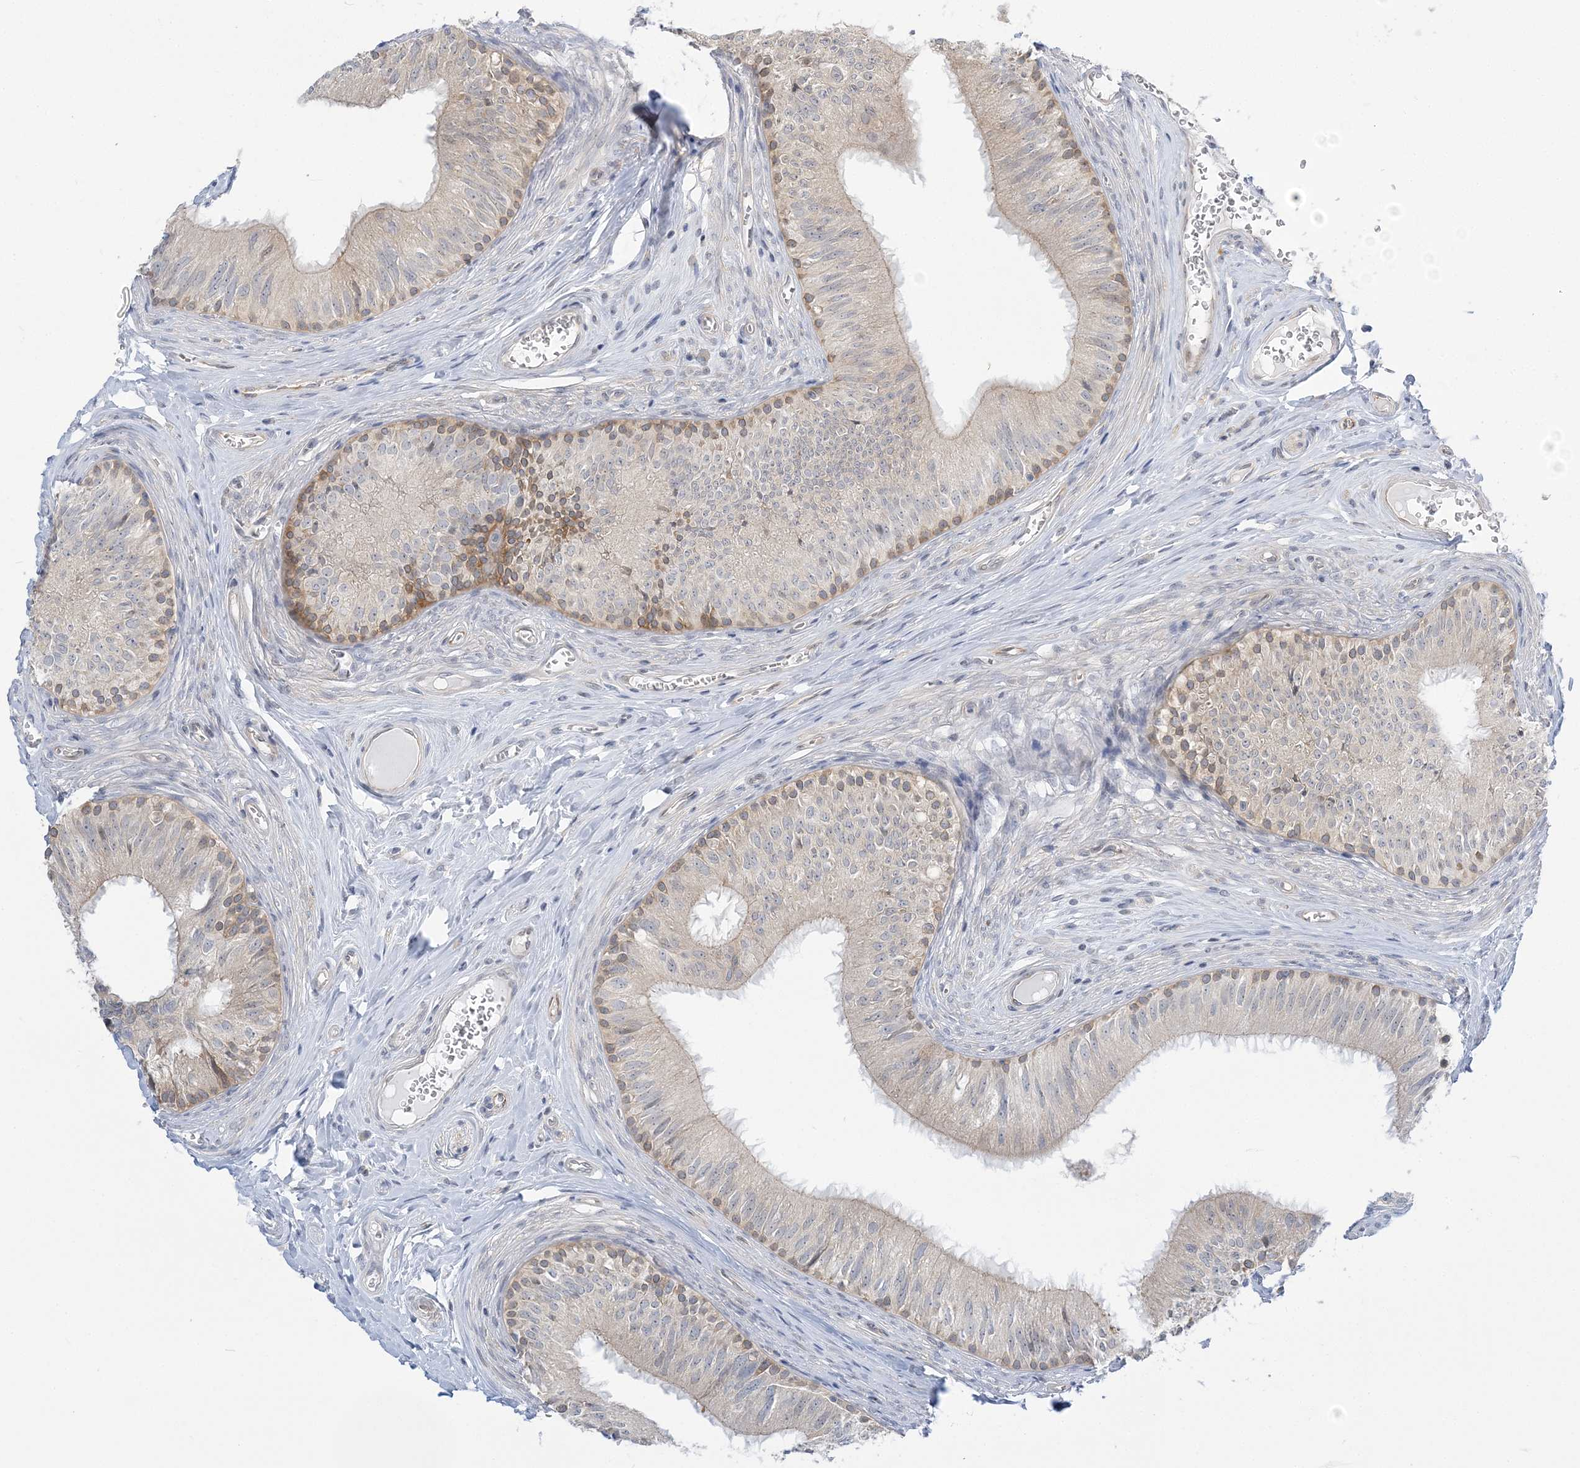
{"staining": {"intensity": "moderate", "quantity": "<25%", "location": "cytoplasmic/membranous"}, "tissue": "epididymis", "cell_type": "Glandular cells", "image_type": "normal", "snomed": [{"axis": "morphology", "description": "Normal tissue, NOS"}, {"axis": "topography", "description": "Epididymis"}], "caption": "A micrograph showing moderate cytoplasmic/membranous staining in approximately <25% of glandular cells in normal epididymis, as visualized by brown immunohistochemical staining.", "gene": "THADA", "patient": {"sex": "male", "age": 46}}